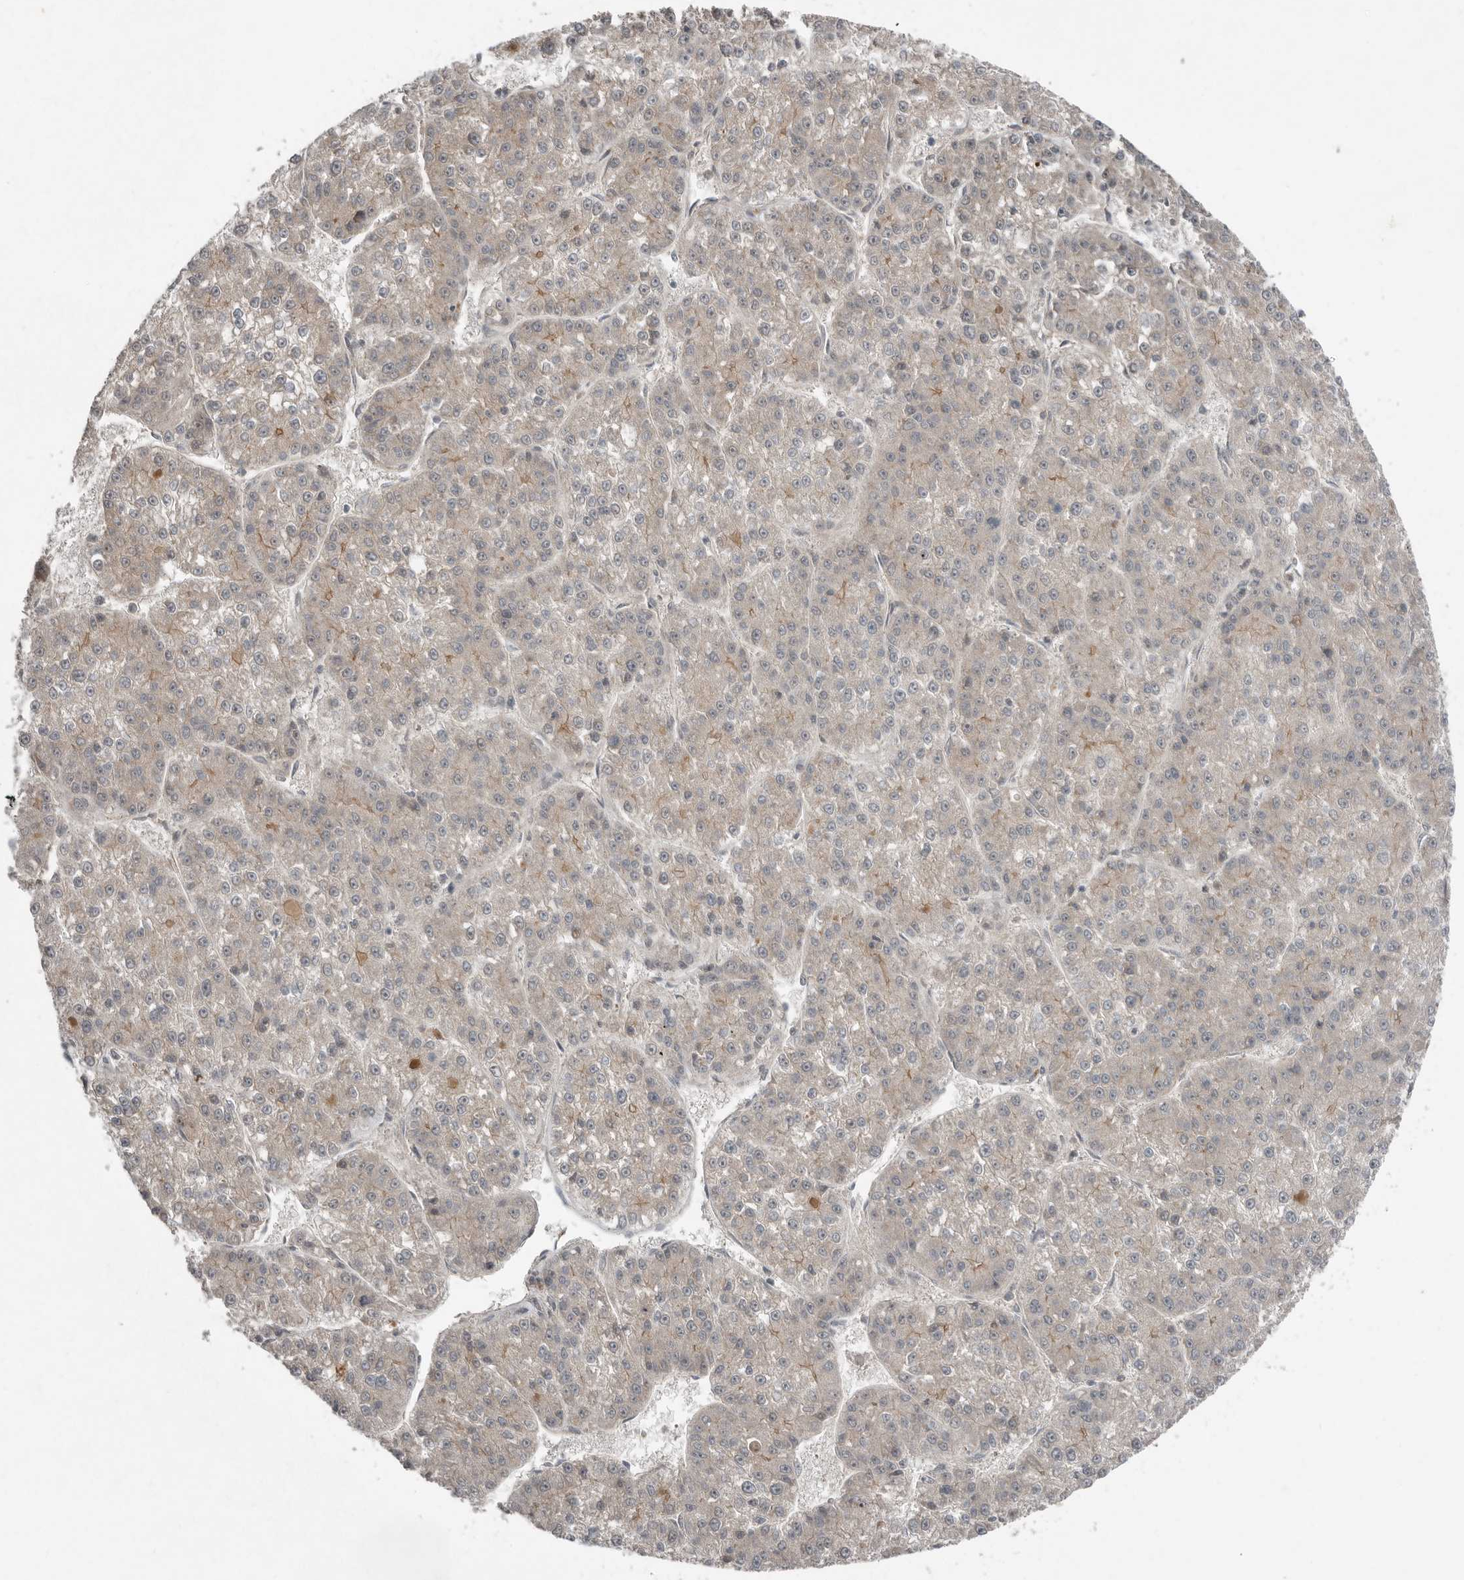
{"staining": {"intensity": "weak", "quantity": "<25%", "location": "cytoplasmic/membranous"}, "tissue": "liver cancer", "cell_type": "Tumor cells", "image_type": "cancer", "snomed": [{"axis": "morphology", "description": "Carcinoma, Hepatocellular, NOS"}, {"axis": "topography", "description": "Liver"}], "caption": "Liver cancer was stained to show a protein in brown. There is no significant expression in tumor cells.", "gene": "TEAD3", "patient": {"sex": "female", "age": 73}}